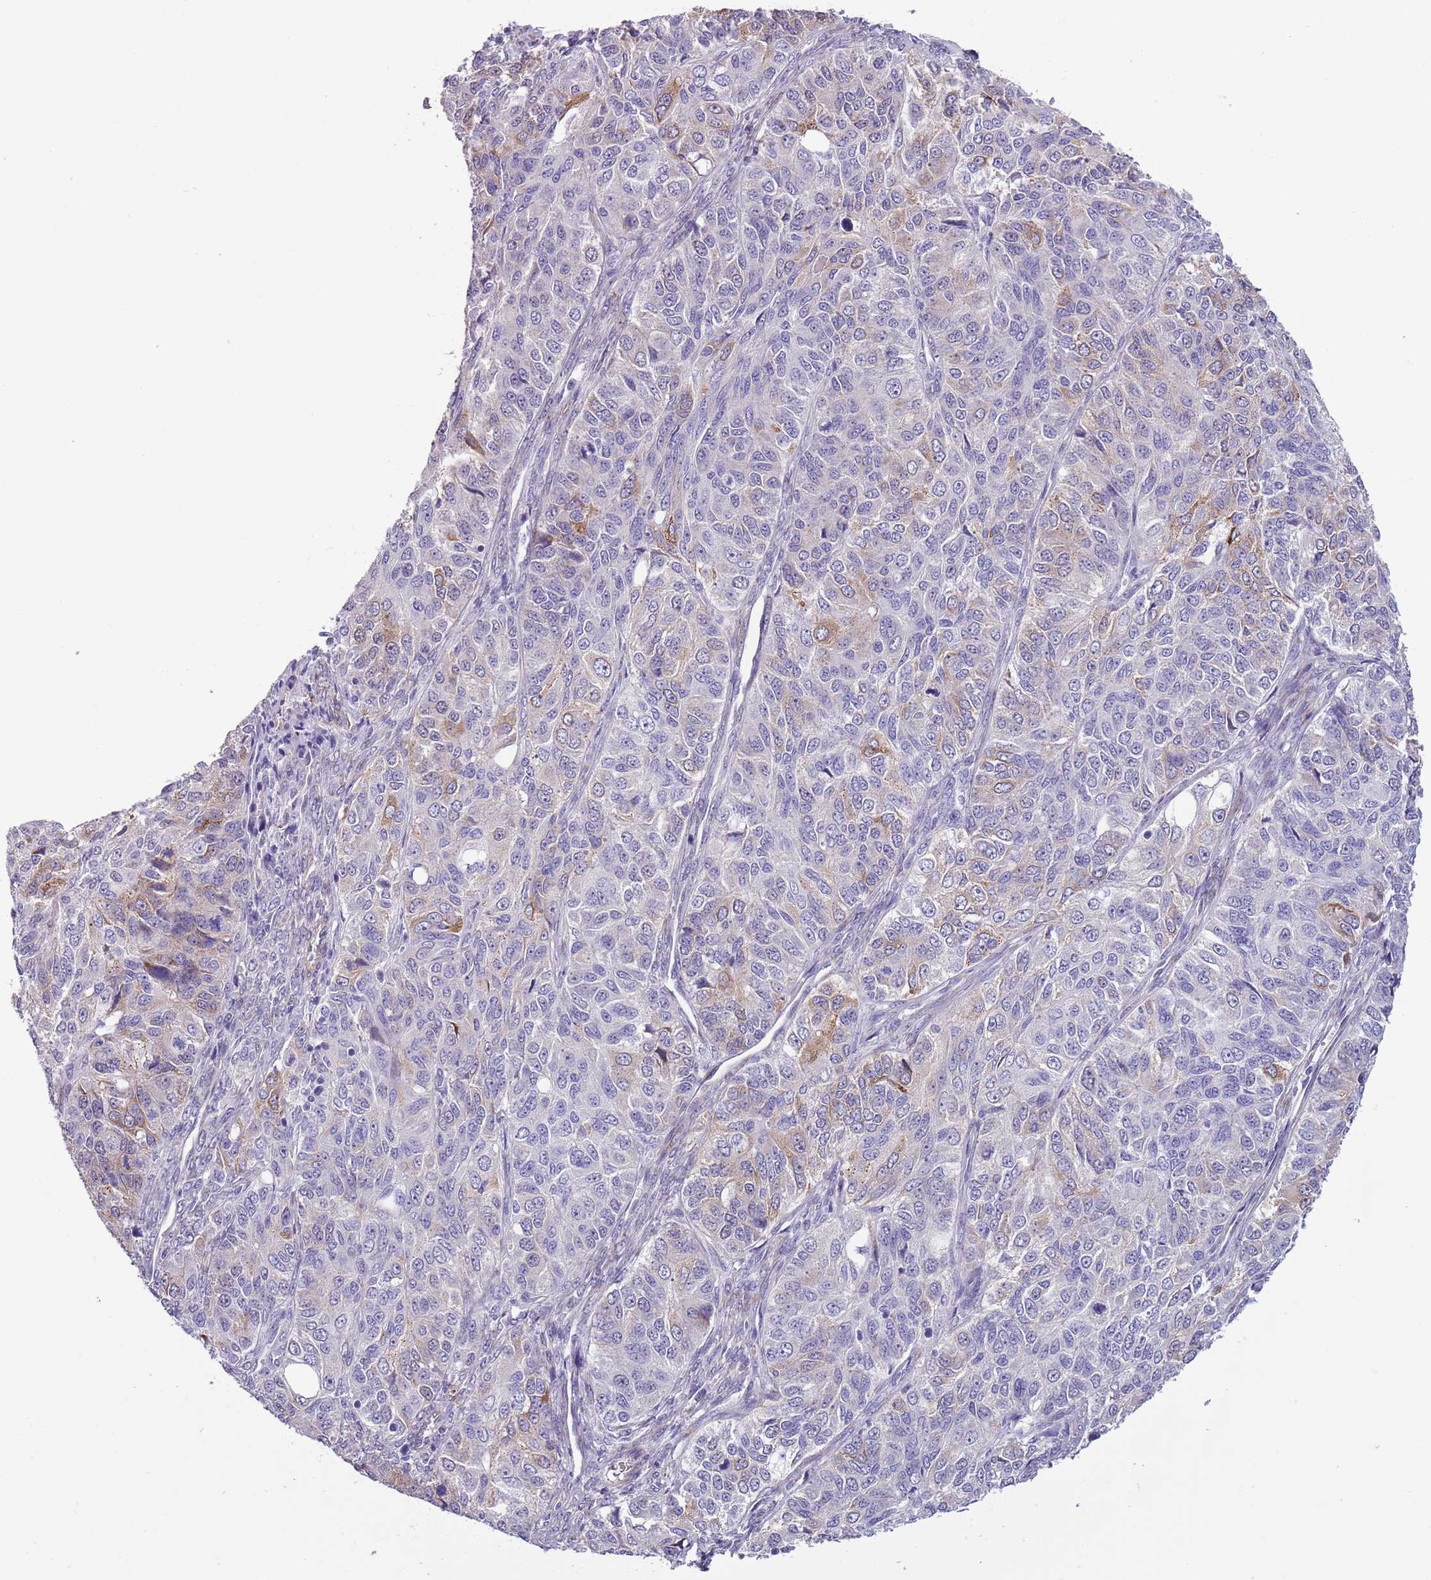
{"staining": {"intensity": "moderate", "quantity": "<25%", "location": "cytoplasmic/membranous"}, "tissue": "ovarian cancer", "cell_type": "Tumor cells", "image_type": "cancer", "snomed": [{"axis": "morphology", "description": "Carcinoma, endometroid"}, {"axis": "topography", "description": "Ovary"}], "caption": "Ovarian cancer stained with DAB (3,3'-diaminobenzidine) immunohistochemistry shows low levels of moderate cytoplasmic/membranous staining in about <25% of tumor cells. The protein is stained brown, and the nuclei are stained in blue (DAB IHC with brightfield microscopy, high magnification).", "gene": "MRPL32", "patient": {"sex": "female", "age": 51}}